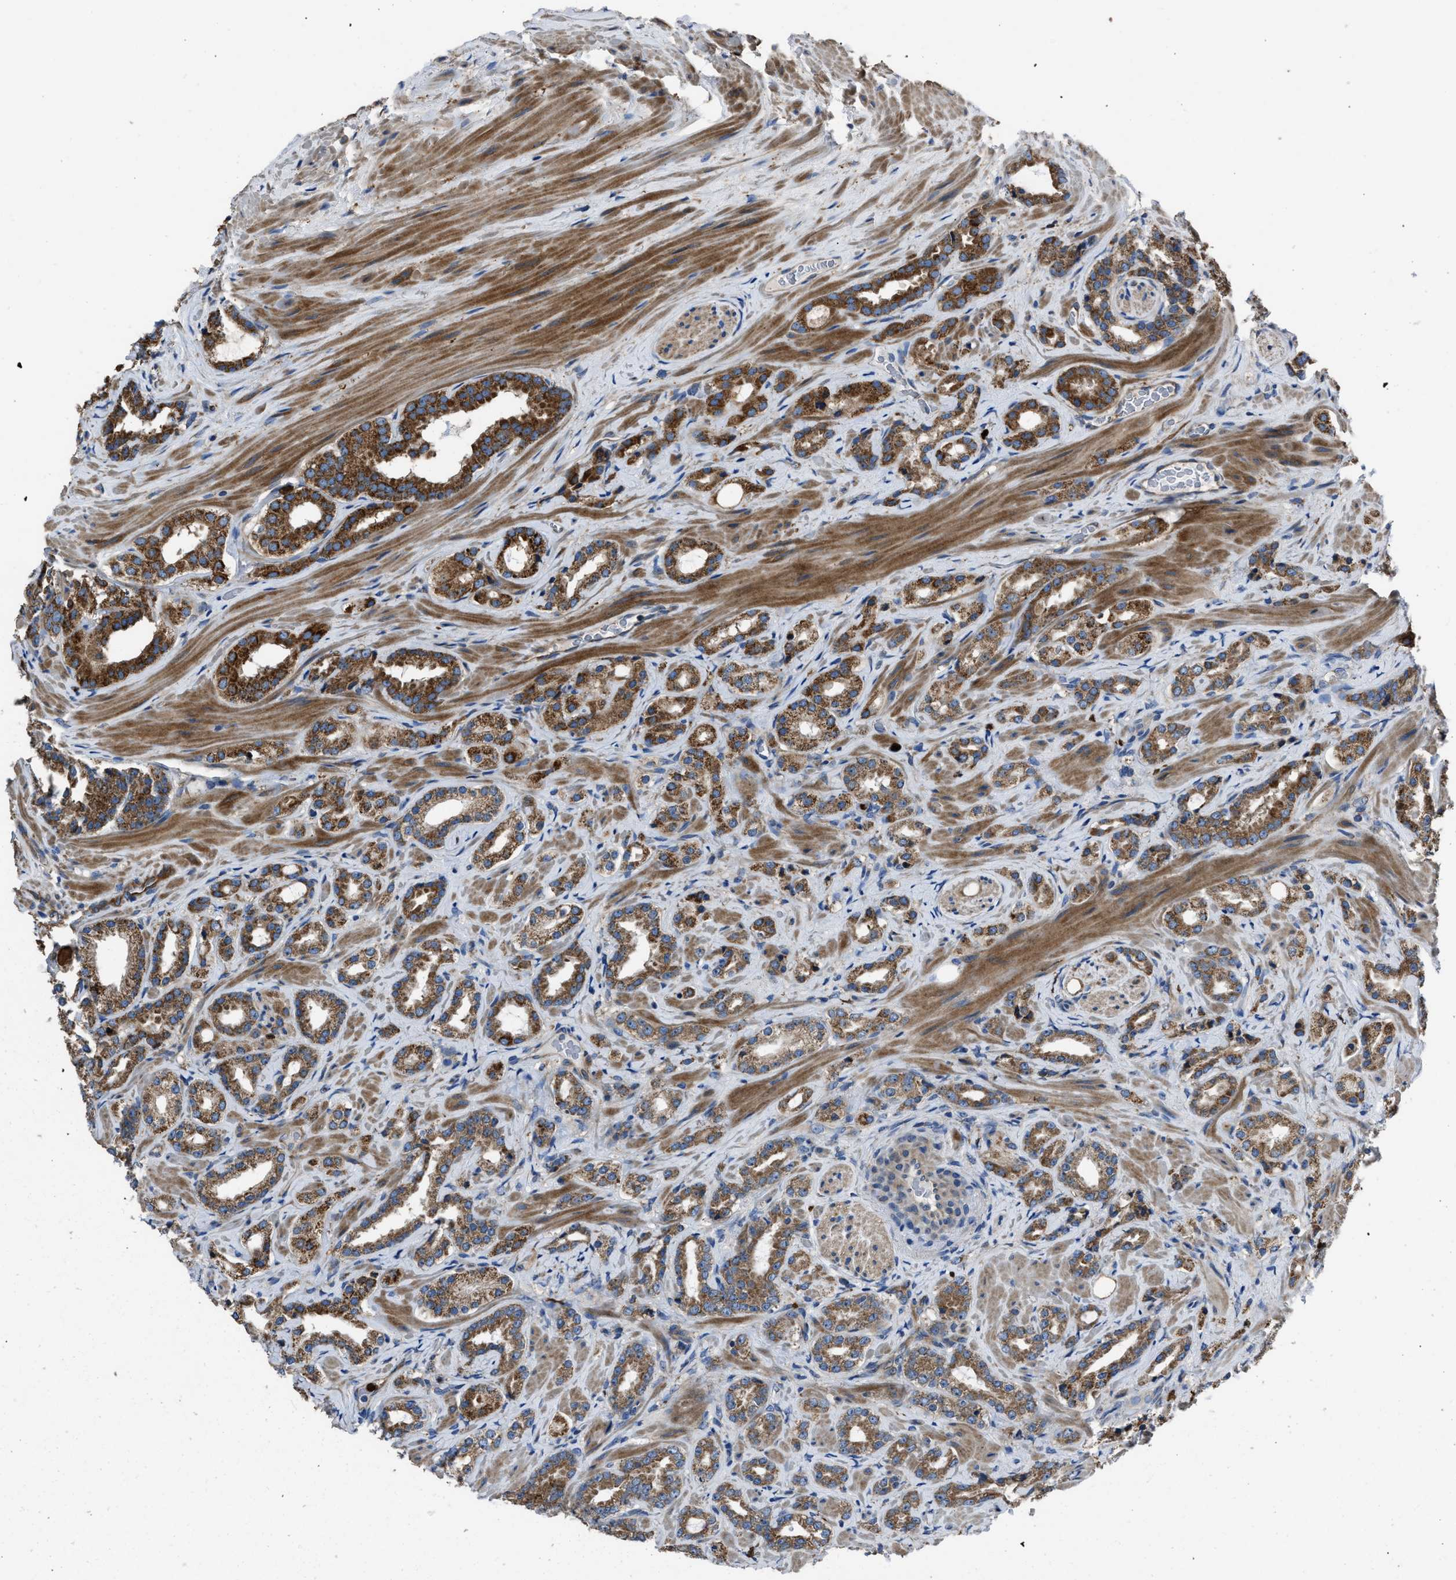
{"staining": {"intensity": "strong", "quantity": ">75%", "location": "cytoplasmic/membranous"}, "tissue": "prostate cancer", "cell_type": "Tumor cells", "image_type": "cancer", "snomed": [{"axis": "morphology", "description": "Adenocarcinoma, High grade"}, {"axis": "topography", "description": "Prostate"}], "caption": "The photomicrograph shows a brown stain indicating the presence of a protein in the cytoplasmic/membranous of tumor cells in high-grade adenocarcinoma (prostate).", "gene": "ANGPT1", "patient": {"sex": "male", "age": 64}}